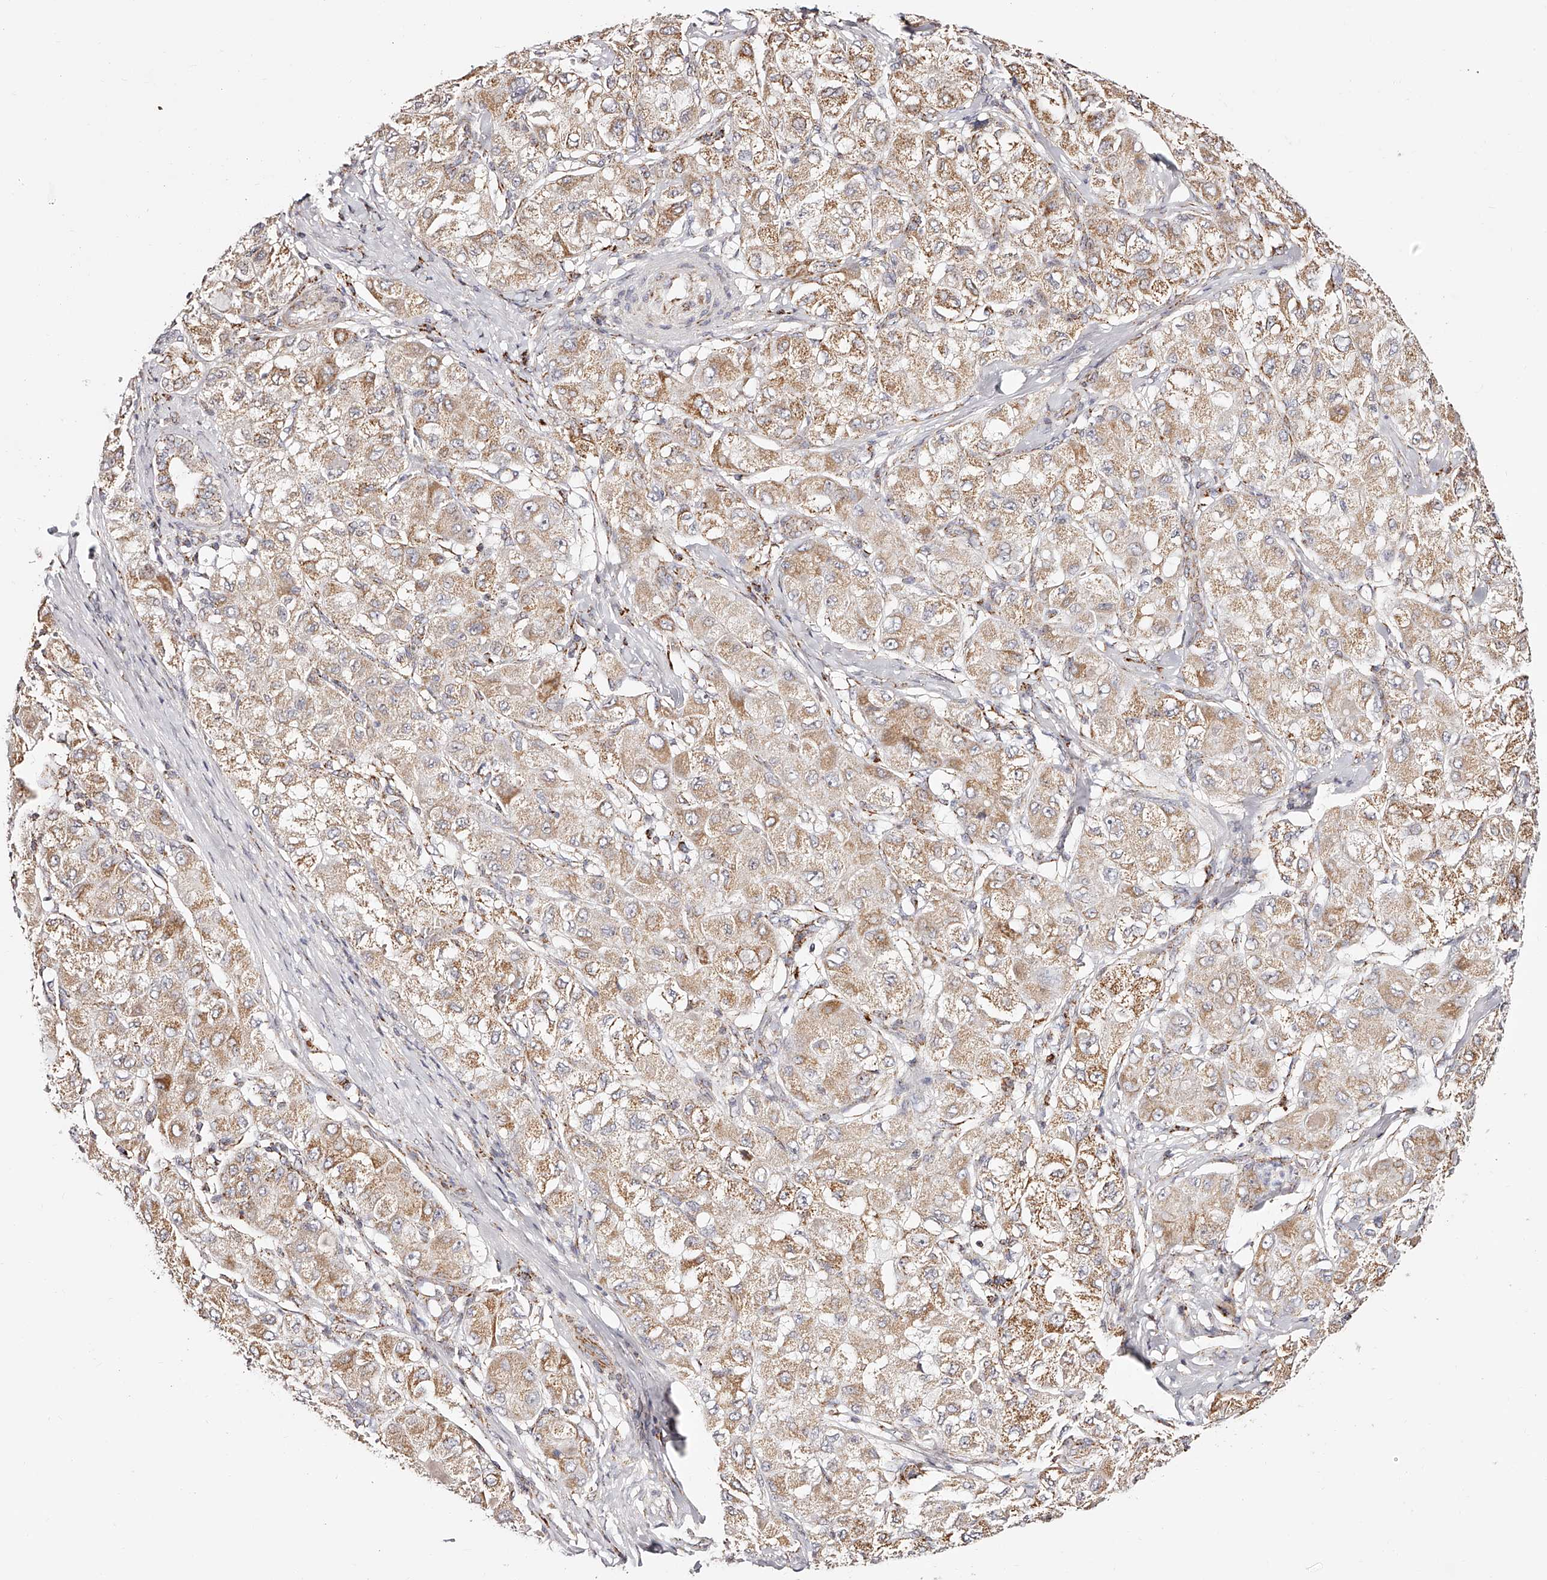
{"staining": {"intensity": "moderate", "quantity": ">75%", "location": "cytoplasmic/membranous"}, "tissue": "liver cancer", "cell_type": "Tumor cells", "image_type": "cancer", "snomed": [{"axis": "morphology", "description": "Carcinoma, Hepatocellular, NOS"}, {"axis": "topography", "description": "Liver"}], "caption": "Moderate cytoplasmic/membranous protein staining is identified in about >75% of tumor cells in hepatocellular carcinoma (liver).", "gene": "NDUFV3", "patient": {"sex": "male", "age": 80}}